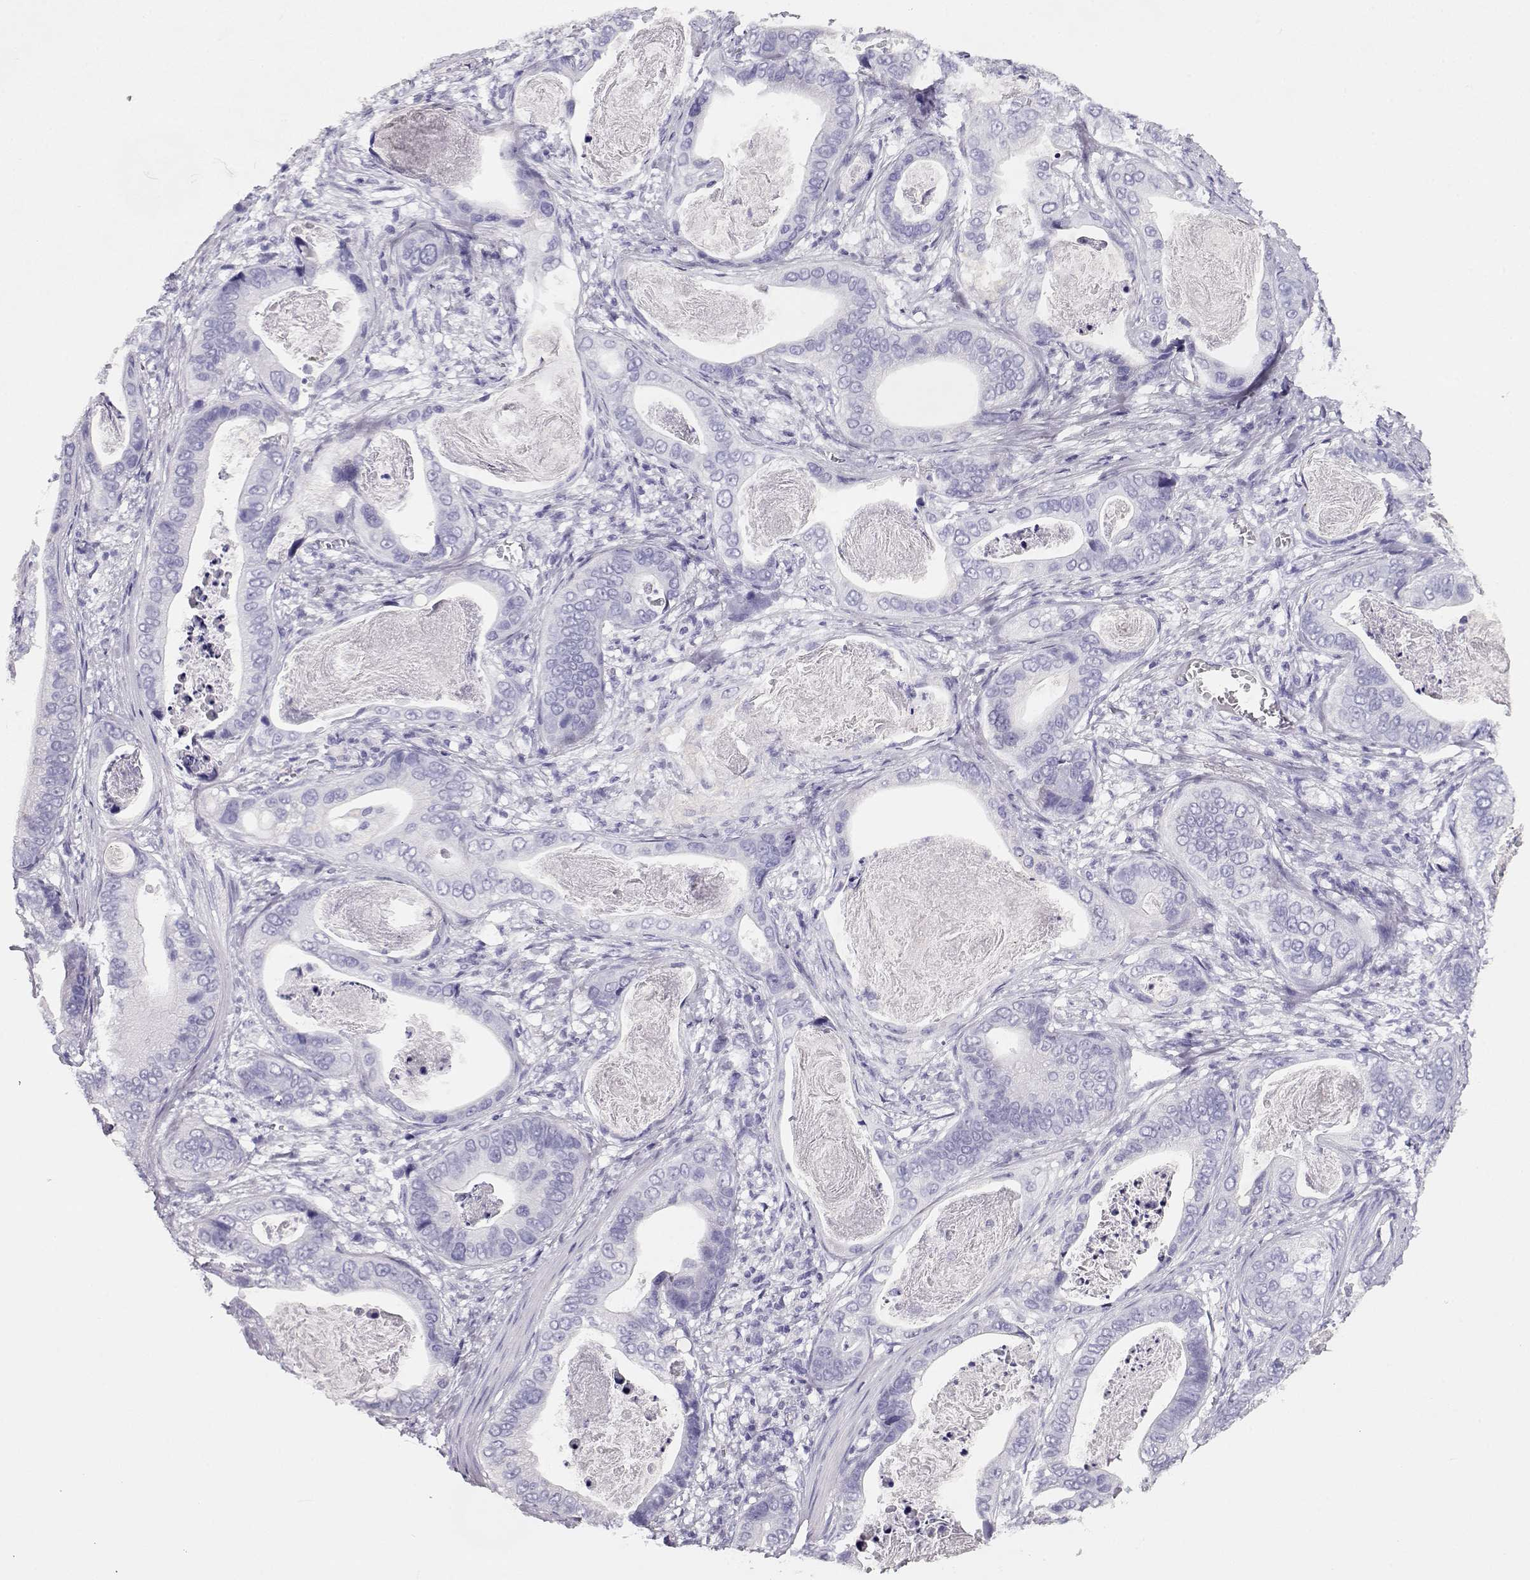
{"staining": {"intensity": "negative", "quantity": "none", "location": "none"}, "tissue": "stomach cancer", "cell_type": "Tumor cells", "image_type": "cancer", "snomed": [{"axis": "morphology", "description": "Adenocarcinoma, NOS"}, {"axis": "topography", "description": "Stomach"}], "caption": "Immunohistochemistry of human adenocarcinoma (stomach) demonstrates no staining in tumor cells. The staining is performed using DAB (3,3'-diaminobenzidine) brown chromogen with nuclei counter-stained in using hematoxylin.", "gene": "CRX", "patient": {"sex": "male", "age": 84}}